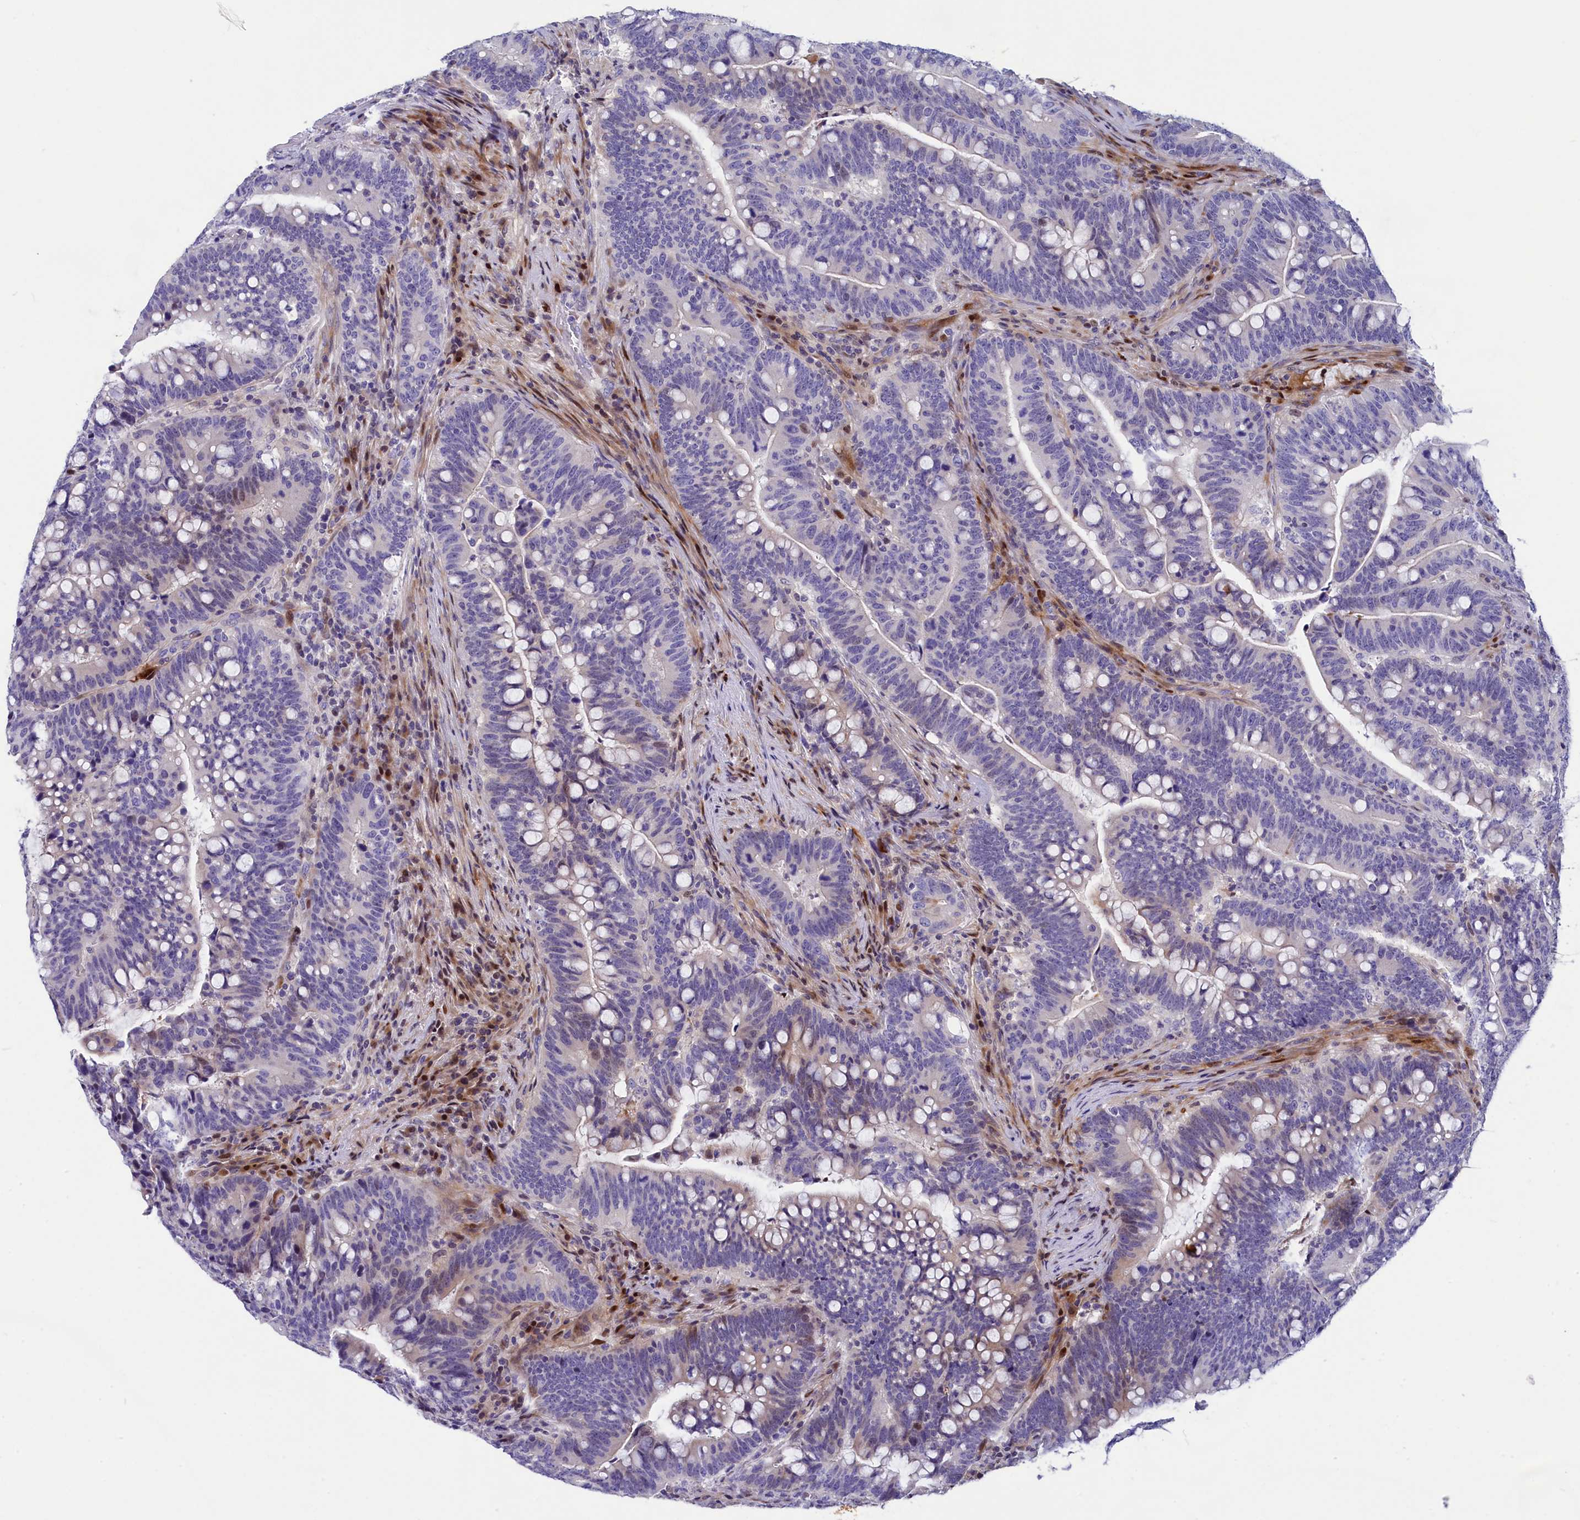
{"staining": {"intensity": "negative", "quantity": "none", "location": "none"}, "tissue": "colorectal cancer", "cell_type": "Tumor cells", "image_type": "cancer", "snomed": [{"axis": "morphology", "description": "Normal tissue, NOS"}, {"axis": "morphology", "description": "Adenocarcinoma, NOS"}, {"axis": "topography", "description": "Colon"}], "caption": "High power microscopy histopathology image of an immunohistochemistry (IHC) histopathology image of colorectal cancer (adenocarcinoma), revealing no significant positivity in tumor cells.", "gene": "NKPD1", "patient": {"sex": "female", "age": 66}}